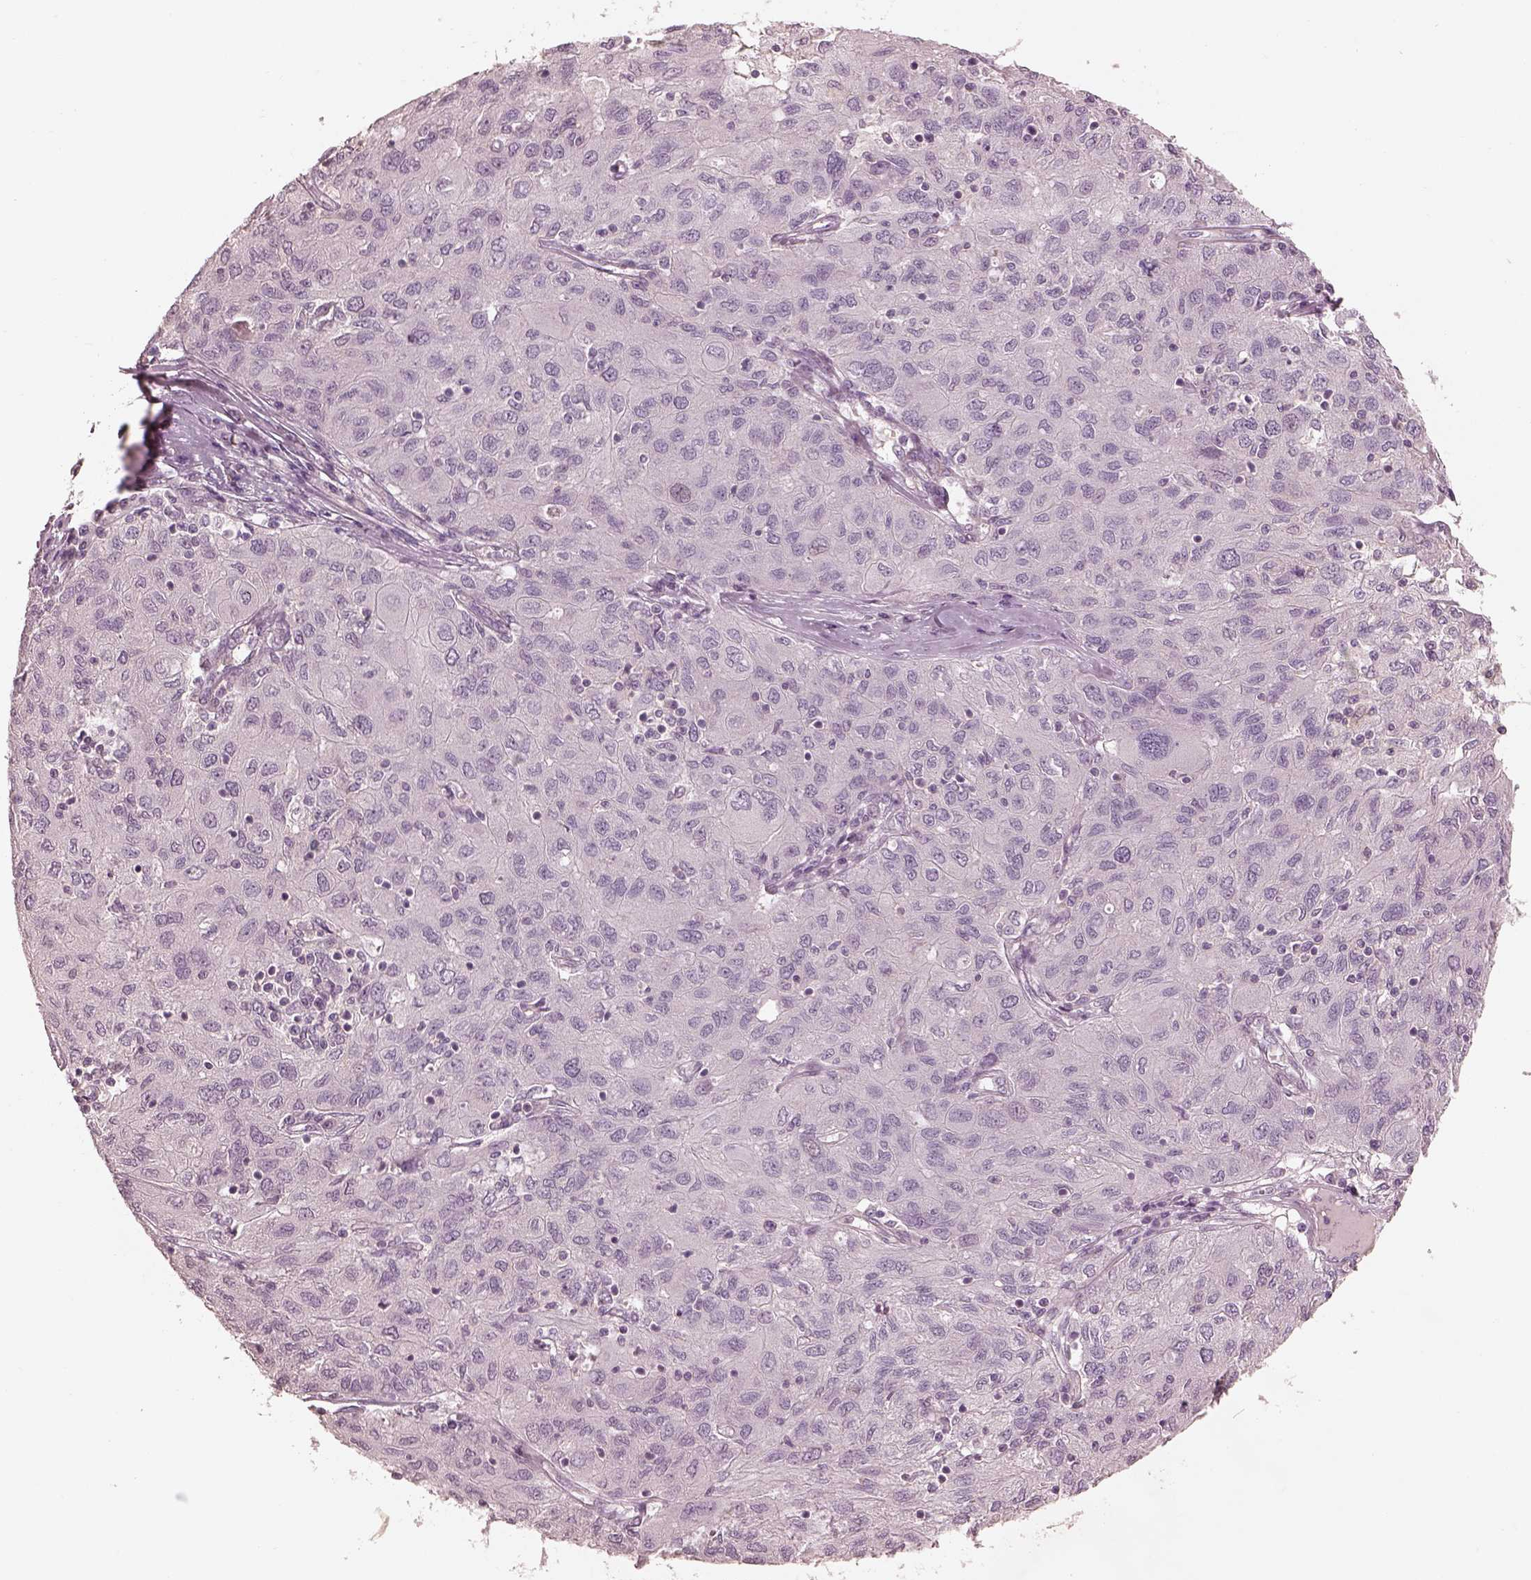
{"staining": {"intensity": "negative", "quantity": "none", "location": "none"}, "tissue": "ovarian cancer", "cell_type": "Tumor cells", "image_type": "cancer", "snomed": [{"axis": "morphology", "description": "Carcinoma, endometroid"}, {"axis": "topography", "description": "Ovary"}], "caption": "Immunohistochemistry (IHC) of ovarian endometroid carcinoma exhibits no expression in tumor cells.", "gene": "PRKACG", "patient": {"sex": "female", "age": 50}}